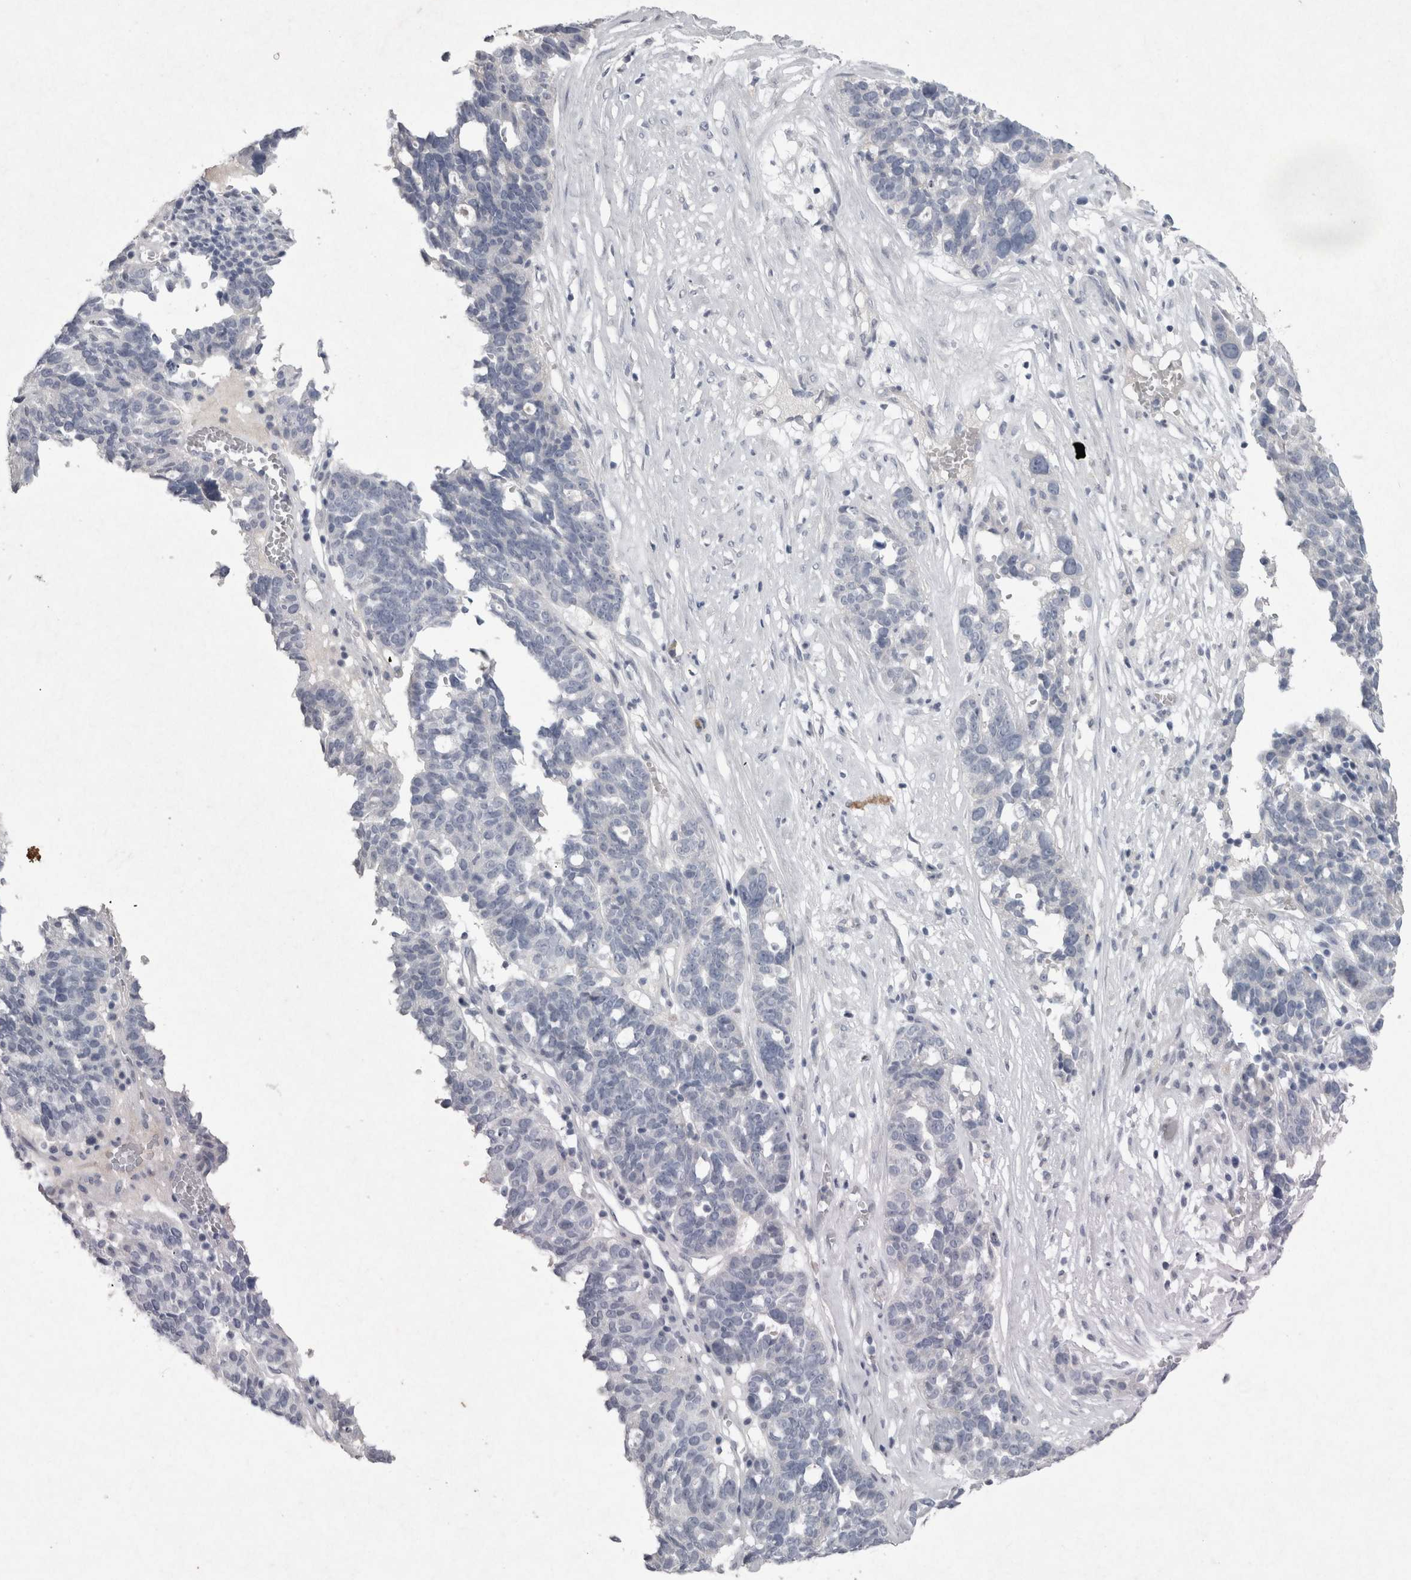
{"staining": {"intensity": "negative", "quantity": "none", "location": "none"}, "tissue": "ovarian cancer", "cell_type": "Tumor cells", "image_type": "cancer", "snomed": [{"axis": "morphology", "description": "Cystadenocarcinoma, serous, NOS"}, {"axis": "topography", "description": "Ovary"}], "caption": "DAB immunohistochemical staining of human serous cystadenocarcinoma (ovarian) shows no significant expression in tumor cells.", "gene": "PDX1", "patient": {"sex": "female", "age": 59}}